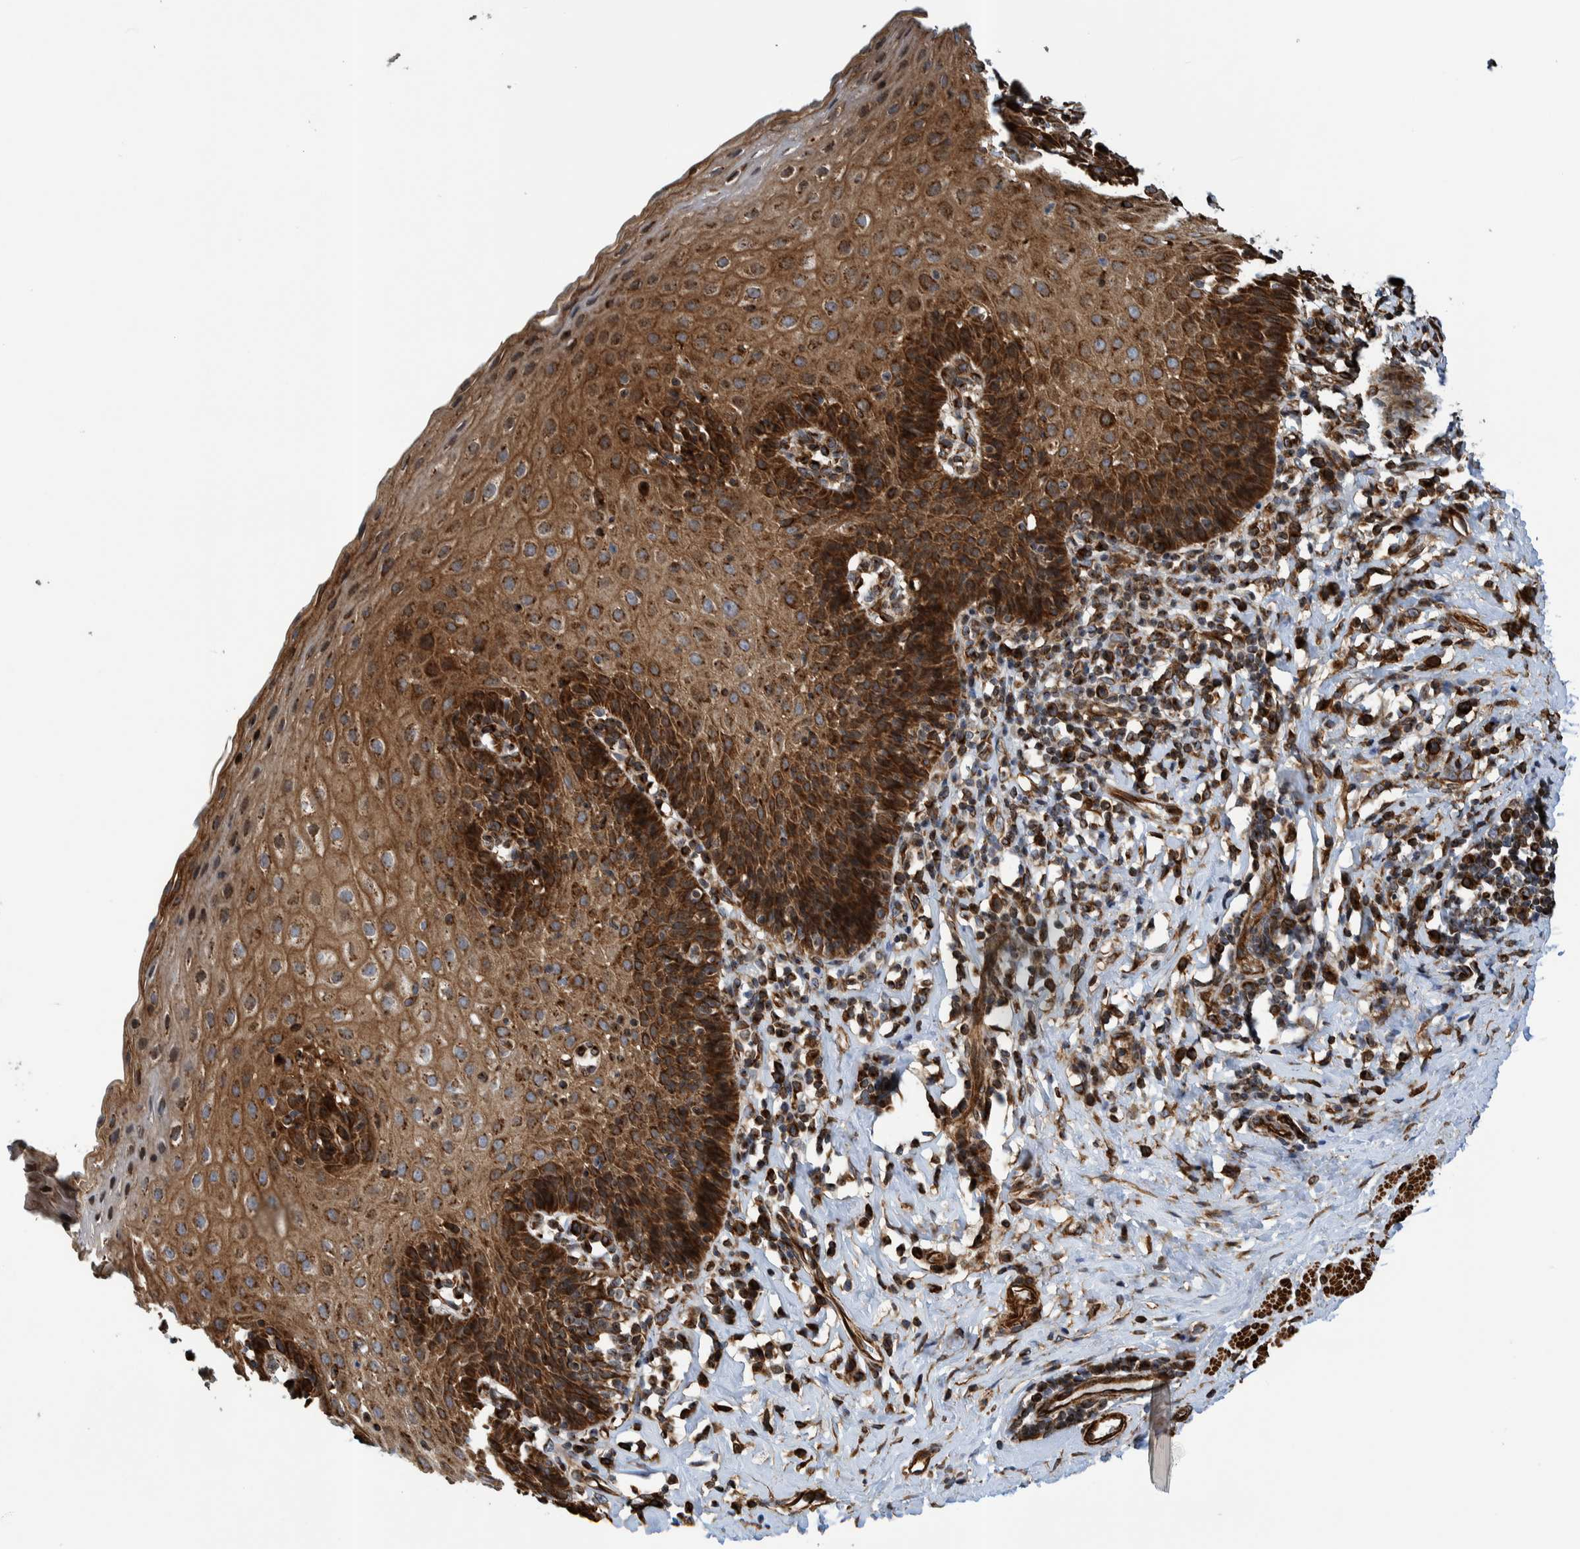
{"staining": {"intensity": "strong", "quantity": ">75%", "location": "cytoplasmic/membranous"}, "tissue": "esophagus", "cell_type": "Squamous epithelial cells", "image_type": "normal", "snomed": [{"axis": "morphology", "description": "Normal tissue, NOS"}, {"axis": "topography", "description": "Esophagus"}], "caption": "Protein staining by IHC shows strong cytoplasmic/membranous staining in approximately >75% of squamous epithelial cells in benign esophagus.", "gene": "CCDC57", "patient": {"sex": "female", "age": 61}}